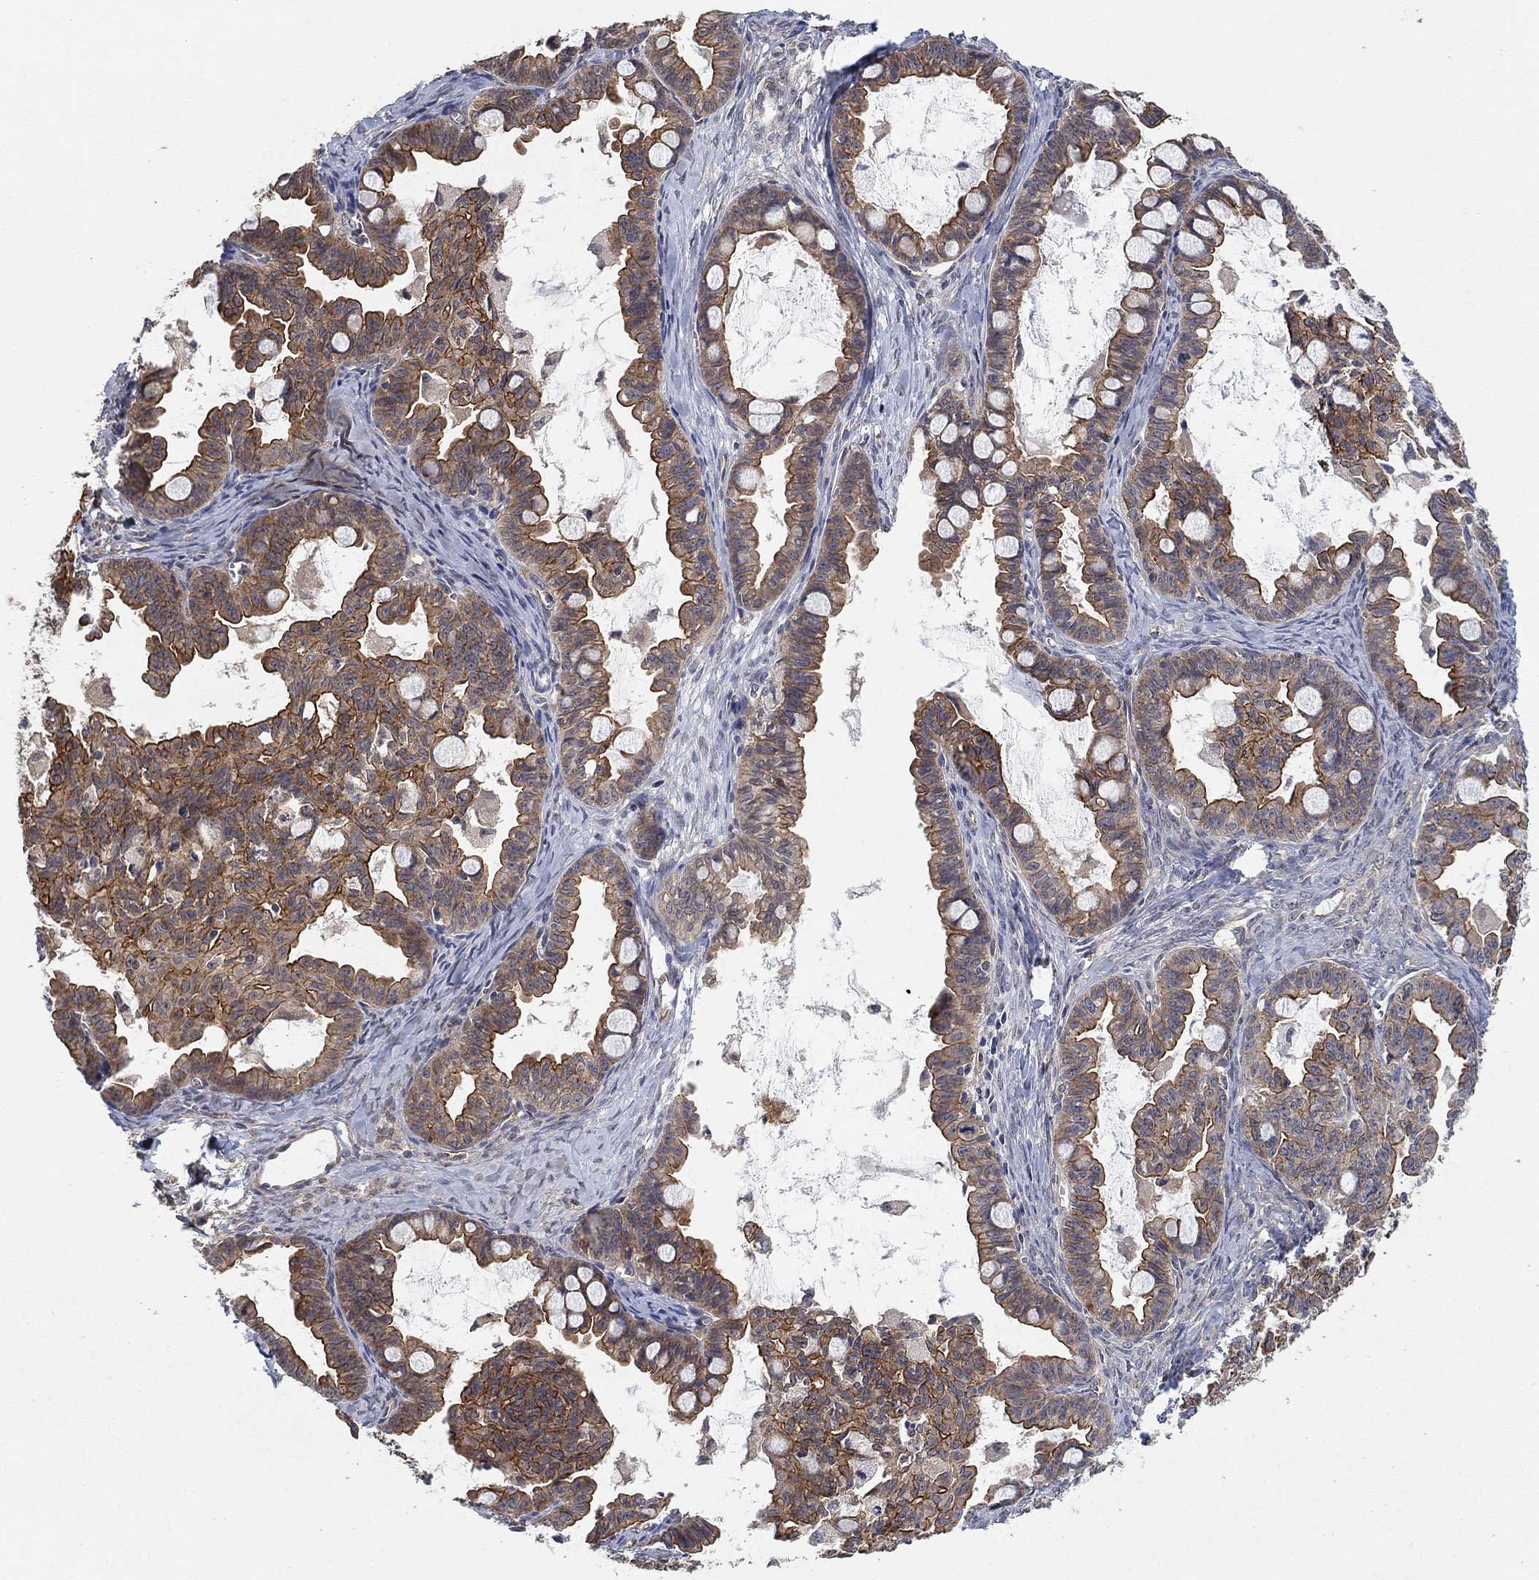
{"staining": {"intensity": "moderate", "quantity": "25%-75%", "location": "cytoplasmic/membranous"}, "tissue": "ovarian cancer", "cell_type": "Tumor cells", "image_type": "cancer", "snomed": [{"axis": "morphology", "description": "Cystadenocarcinoma, mucinous, NOS"}, {"axis": "topography", "description": "Ovary"}], "caption": "Approximately 25%-75% of tumor cells in human ovarian cancer reveal moderate cytoplasmic/membranous protein positivity as visualized by brown immunohistochemical staining.", "gene": "MCUR1", "patient": {"sex": "female", "age": 63}}